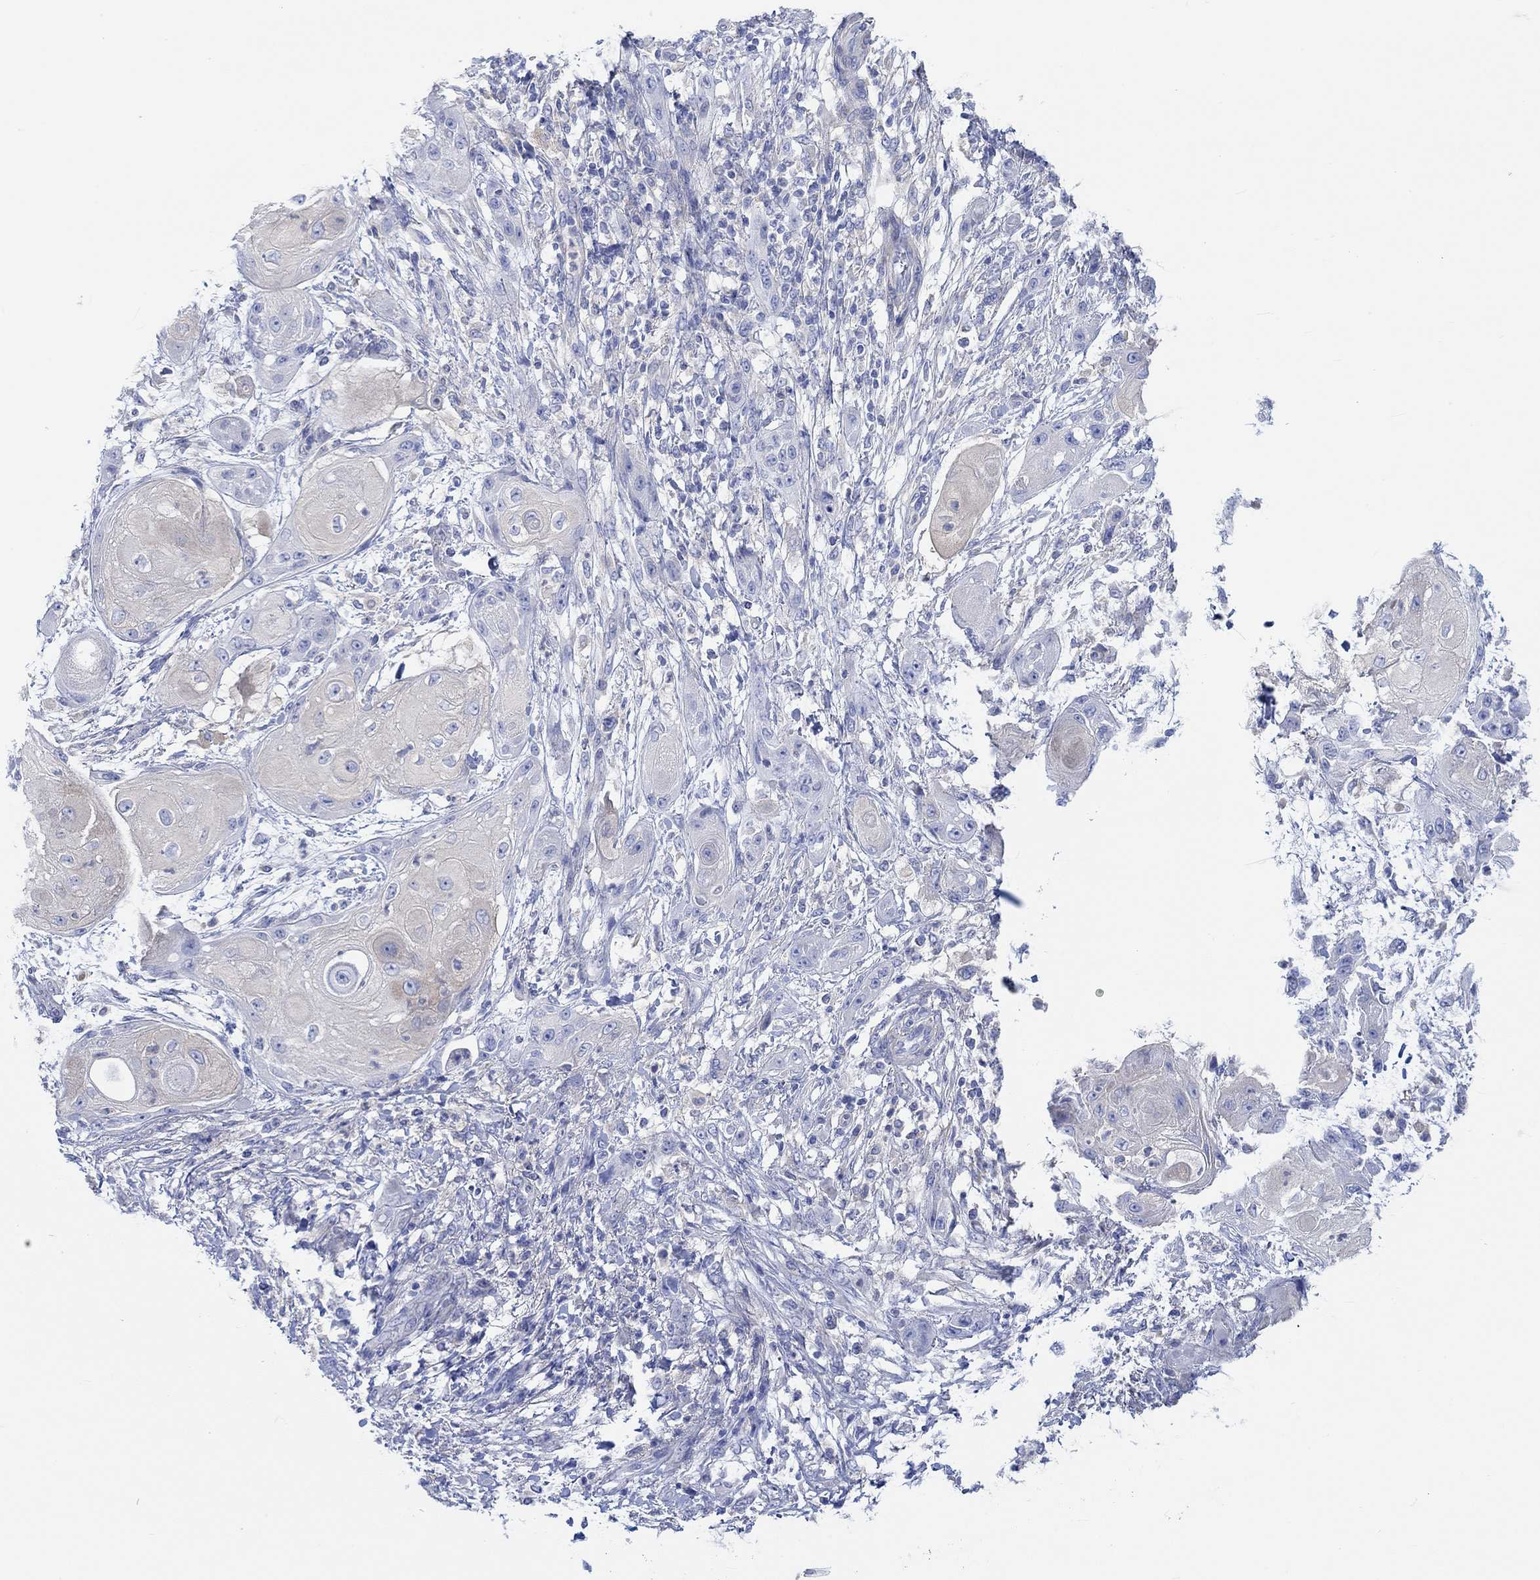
{"staining": {"intensity": "negative", "quantity": "none", "location": "none"}, "tissue": "skin cancer", "cell_type": "Tumor cells", "image_type": "cancer", "snomed": [{"axis": "morphology", "description": "Squamous cell carcinoma, NOS"}, {"axis": "topography", "description": "Skin"}], "caption": "DAB (3,3'-diaminobenzidine) immunohistochemical staining of human skin squamous cell carcinoma reveals no significant positivity in tumor cells.", "gene": "REEP6", "patient": {"sex": "male", "age": 62}}